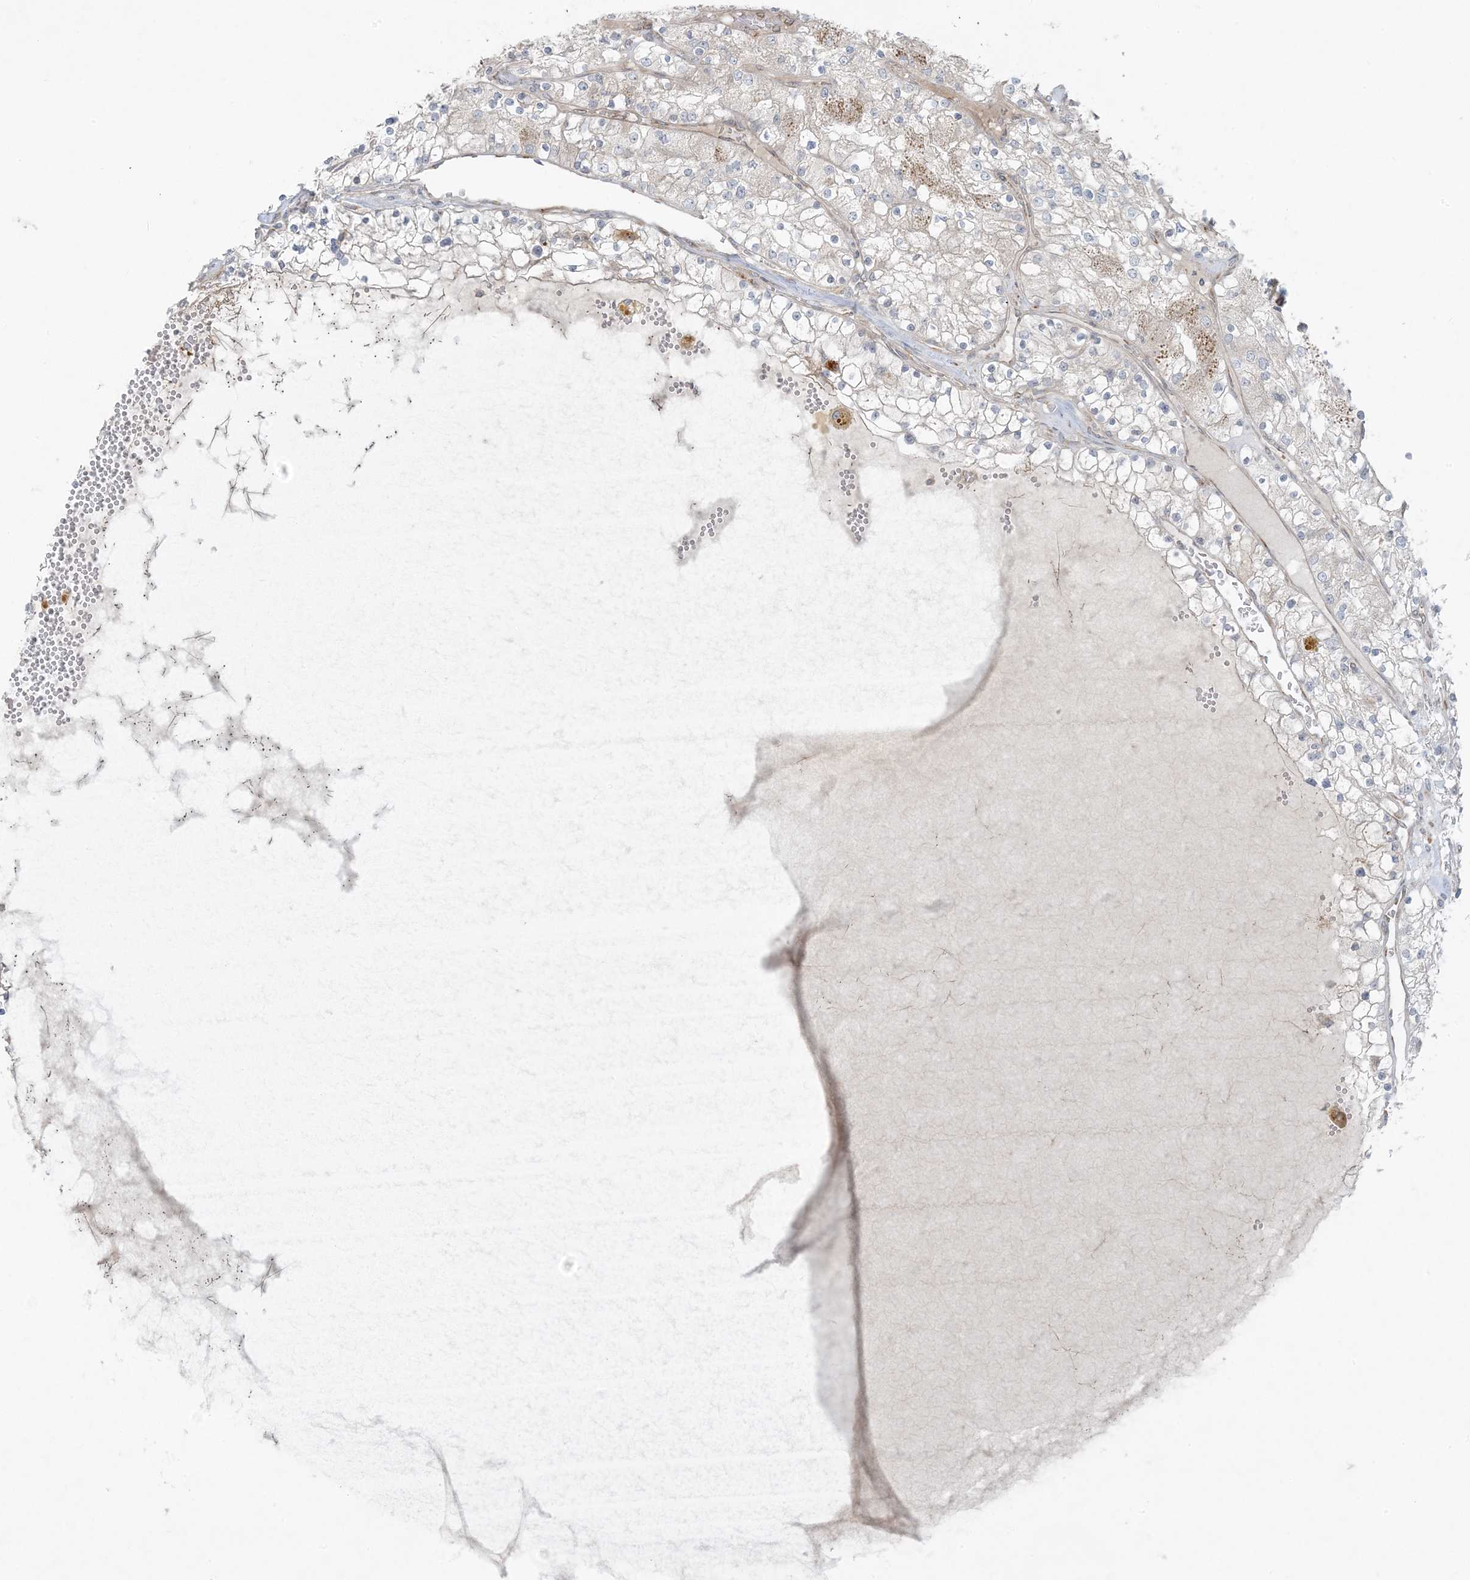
{"staining": {"intensity": "negative", "quantity": "none", "location": "none"}, "tissue": "renal cancer", "cell_type": "Tumor cells", "image_type": "cancer", "snomed": [{"axis": "morphology", "description": "Normal tissue, NOS"}, {"axis": "morphology", "description": "Adenocarcinoma, NOS"}, {"axis": "topography", "description": "Kidney"}], "caption": "This is a micrograph of immunohistochemistry (IHC) staining of renal cancer (adenocarcinoma), which shows no staining in tumor cells.", "gene": "ZNF263", "patient": {"sex": "male", "age": 68}}